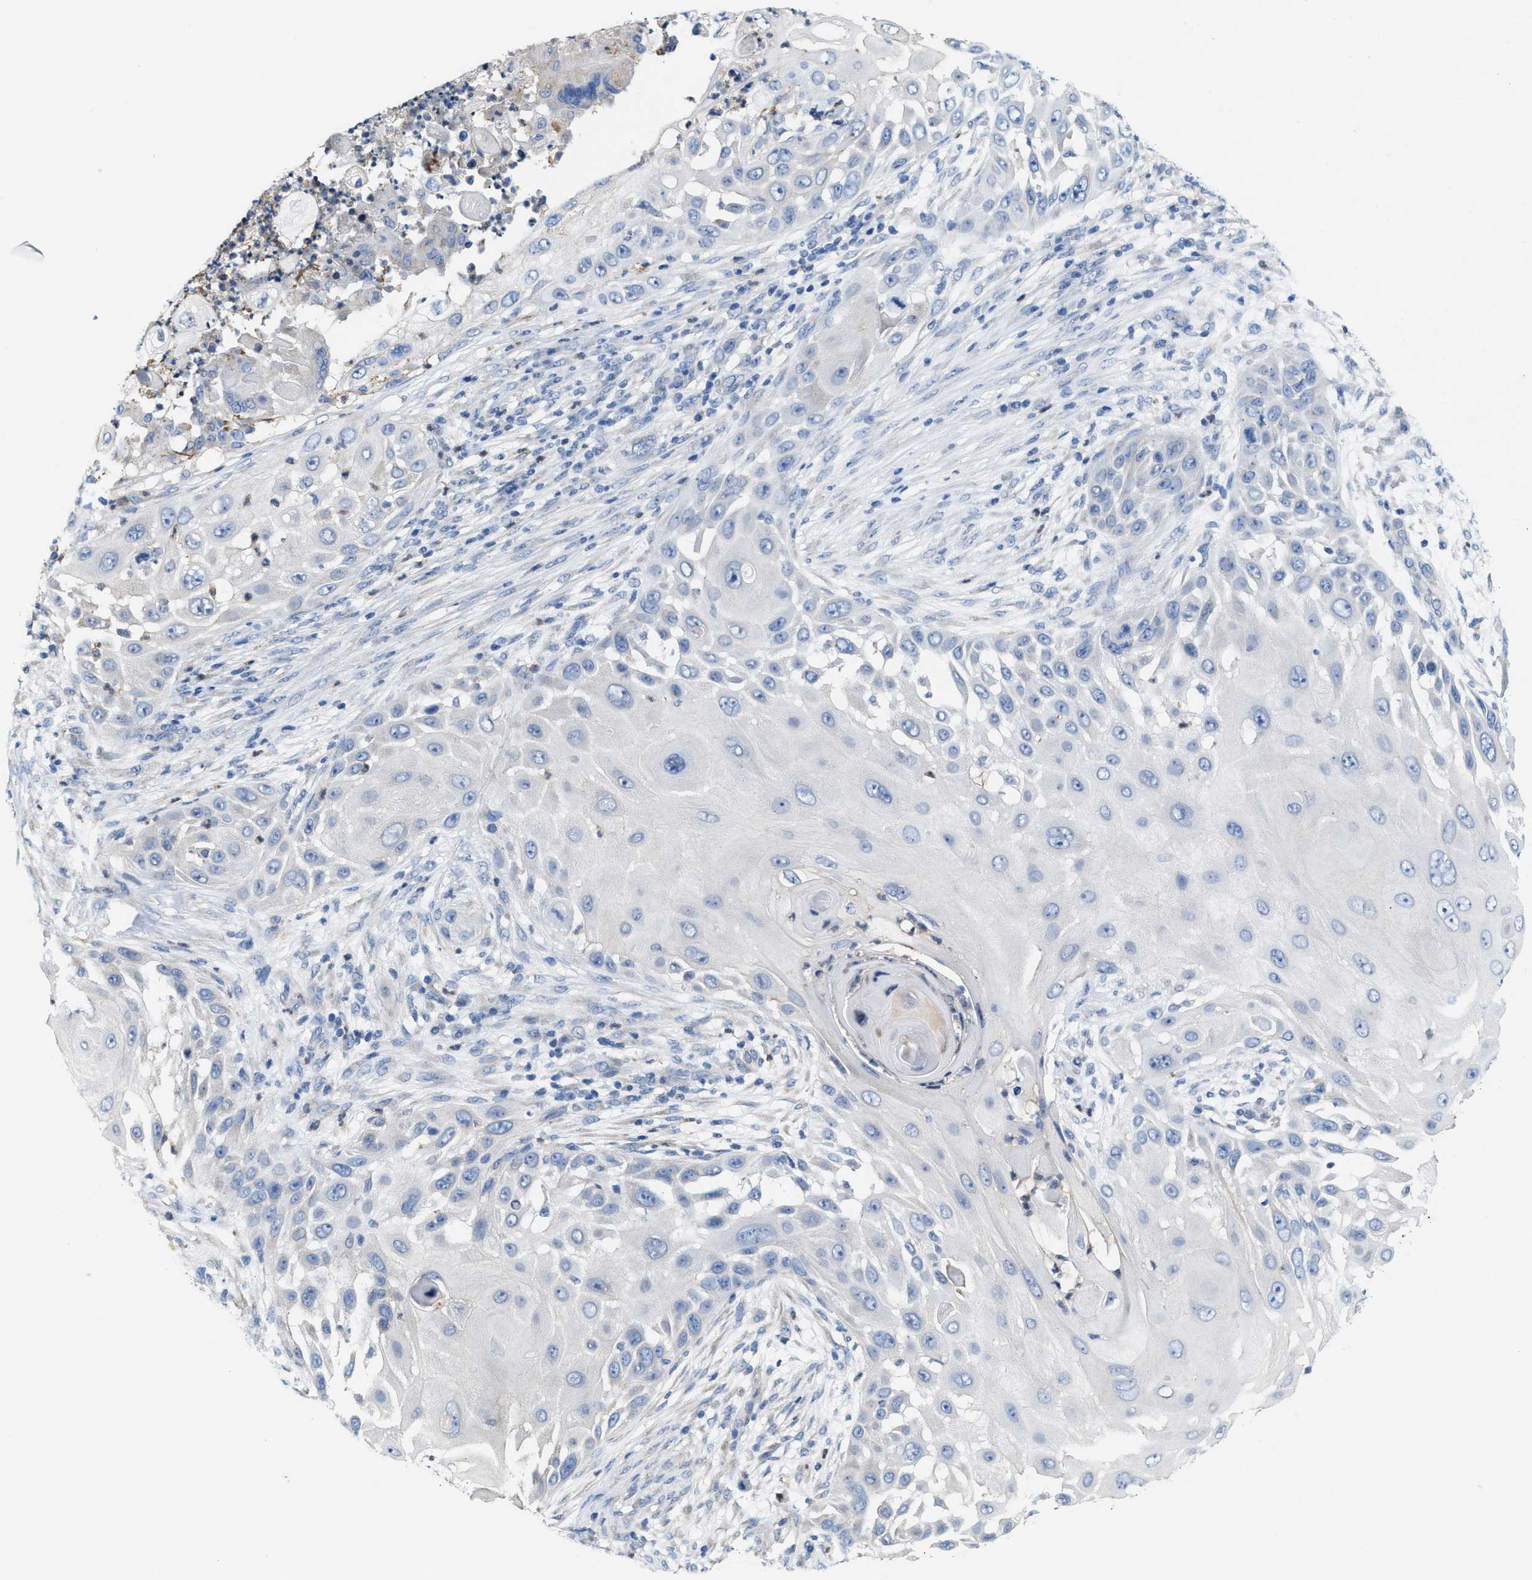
{"staining": {"intensity": "negative", "quantity": "none", "location": "none"}, "tissue": "skin cancer", "cell_type": "Tumor cells", "image_type": "cancer", "snomed": [{"axis": "morphology", "description": "Squamous cell carcinoma, NOS"}, {"axis": "topography", "description": "Skin"}], "caption": "The image reveals no significant staining in tumor cells of skin squamous cell carcinoma.", "gene": "CPA2", "patient": {"sex": "female", "age": 44}}